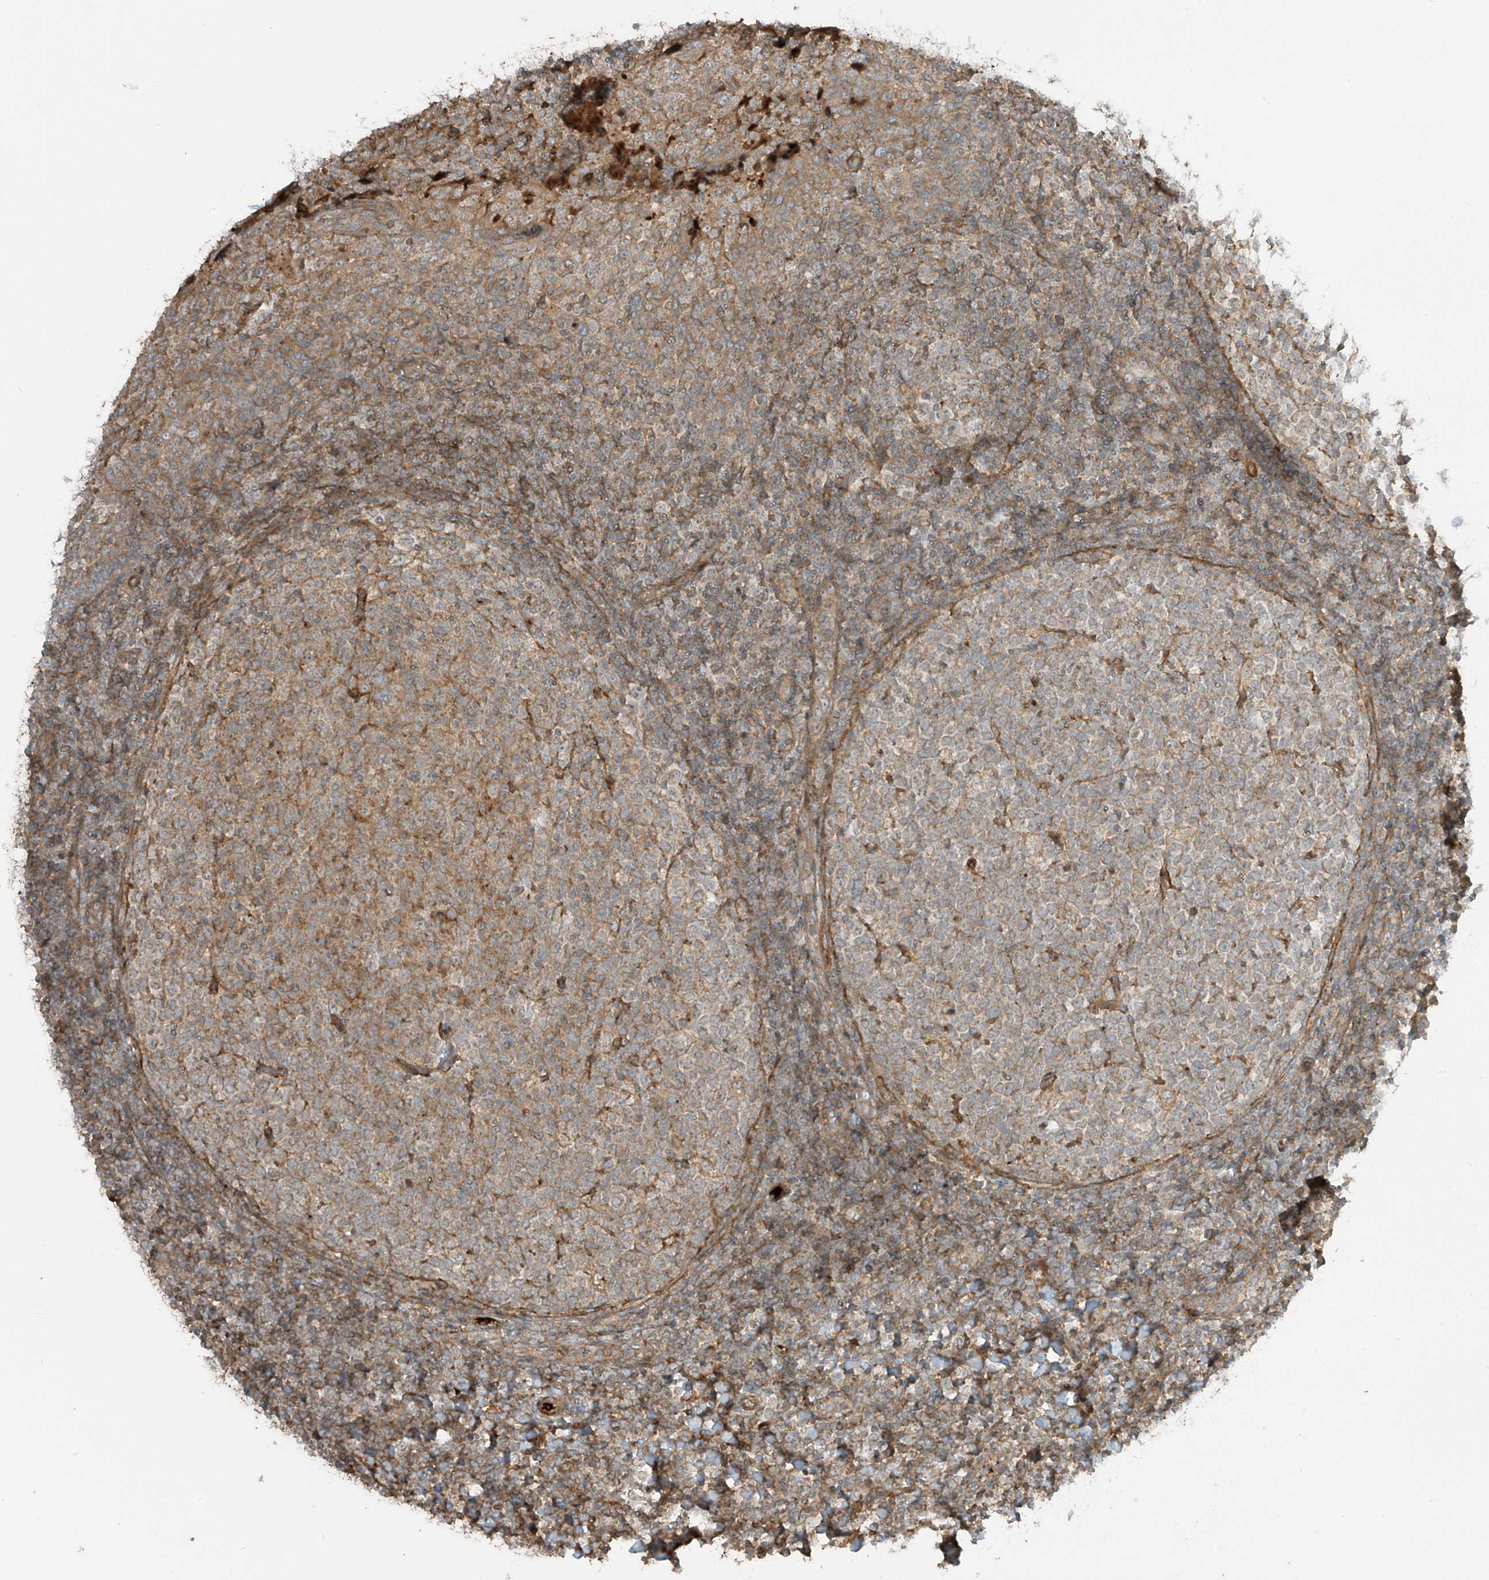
{"staining": {"intensity": "moderate", "quantity": "25%-75%", "location": "cytoplasmic/membranous"}, "tissue": "tonsil", "cell_type": "Germinal center cells", "image_type": "normal", "snomed": [{"axis": "morphology", "description": "Normal tissue, NOS"}, {"axis": "topography", "description": "Tonsil"}], "caption": "An immunohistochemistry (IHC) image of benign tissue is shown. Protein staining in brown highlights moderate cytoplasmic/membranous positivity in tonsil within germinal center cells.", "gene": "ENTR1", "patient": {"sex": "female", "age": 19}}